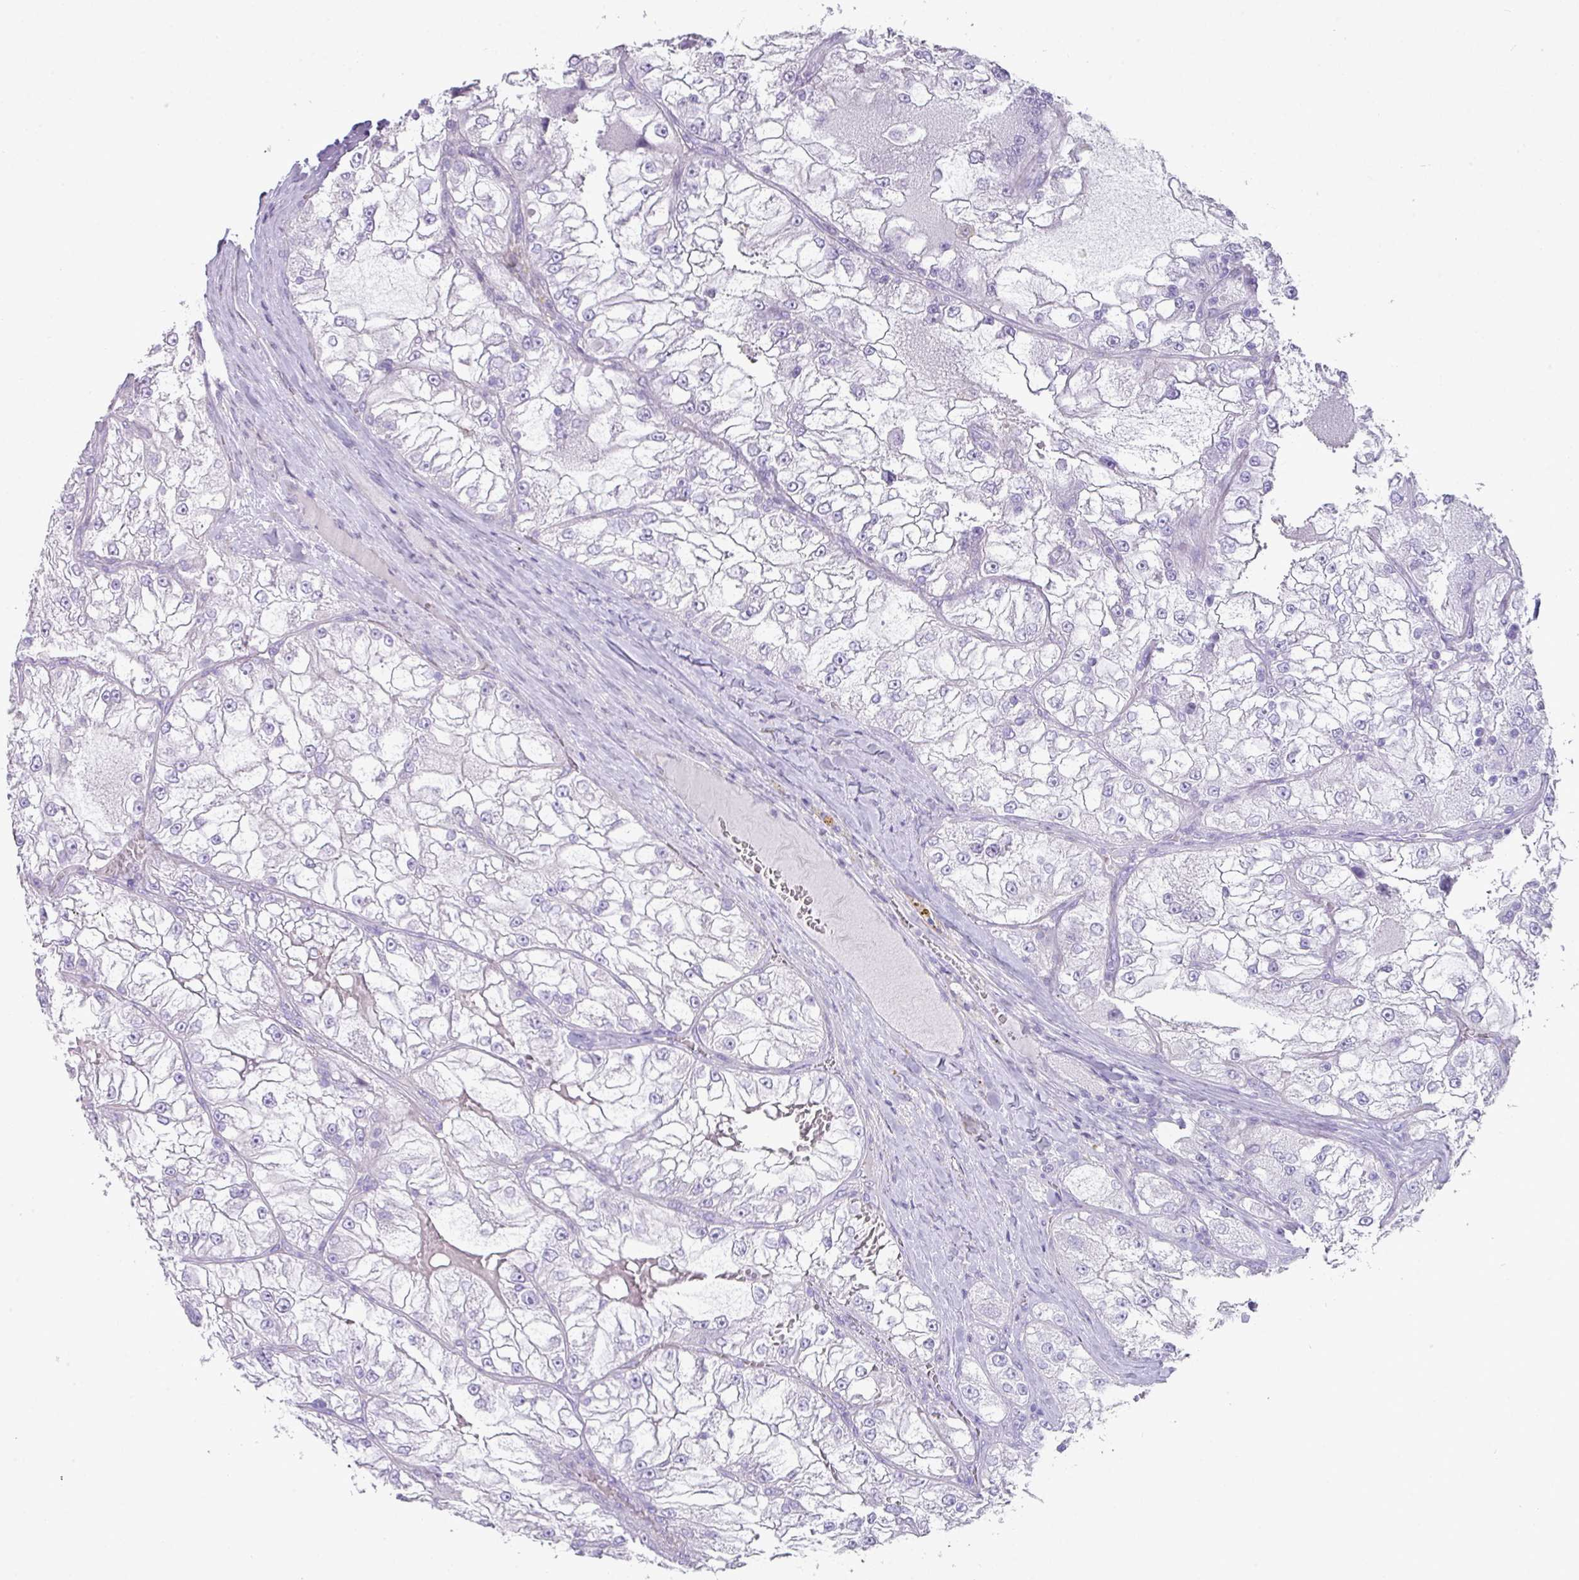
{"staining": {"intensity": "negative", "quantity": "none", "location": "none"}, "tissue": "renal cancer", "cell_type": "Tumor cells", "image_type": "cancer", "snomed": [{"axis": "morphology", "description": "Adenocarcinoma, NOS"}, {"axis": "topography", "description": "Kidney"}], "caption": "Tumor cells show no significant staining in renal cancer.", "gene": "GLI4", "patient": {"sex": "female", "age": 72}}